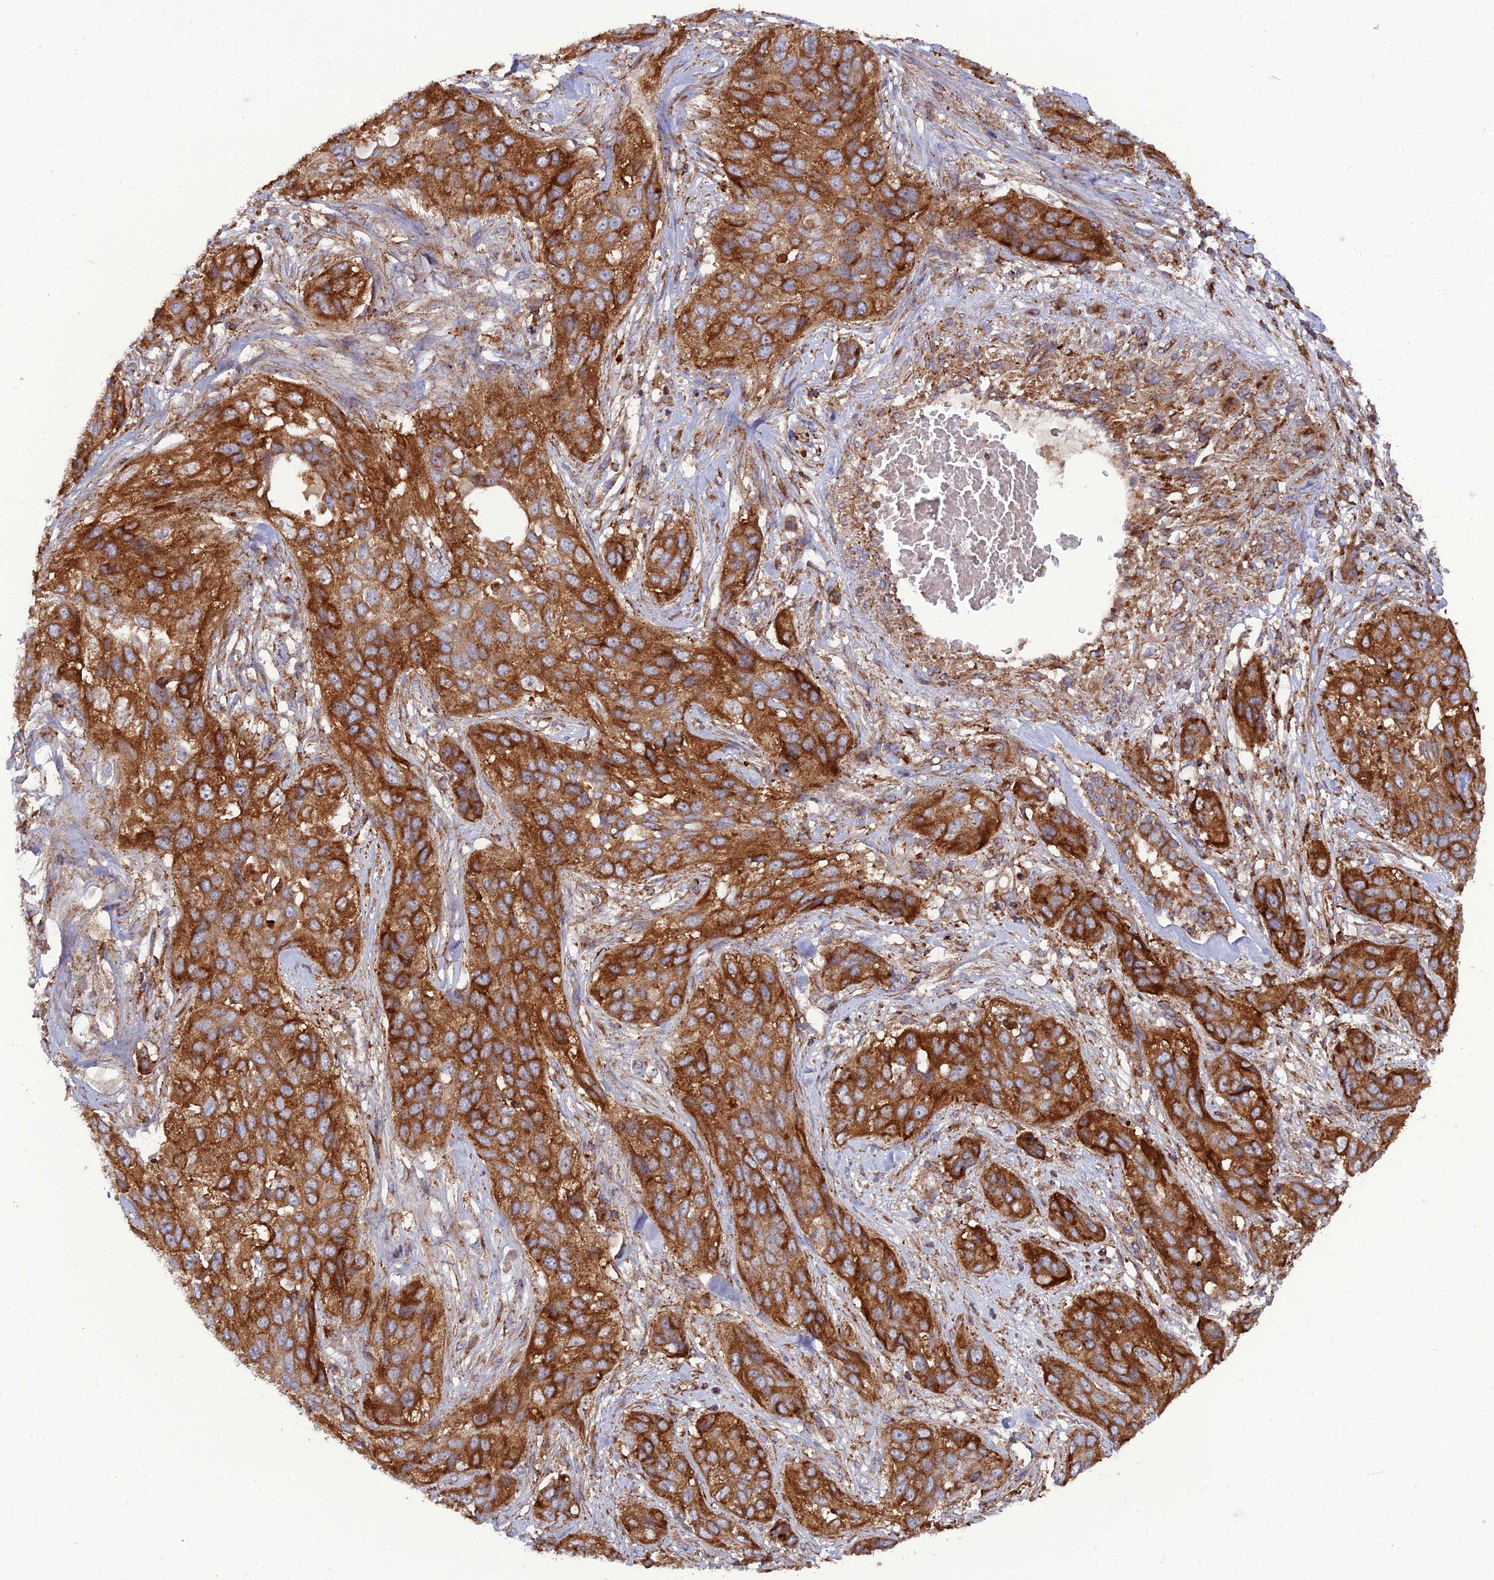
{"staining": {"intensity": "strong", "quantity": ">75%", "location": "cytoplasmic/membranous"}, "tissue": "lung cancer", "cell_type": "Tumor cells", "image_type": "cancer", "snomed": [{"axis": "morphology", "description": "Squamous cell carcinoma, NOS"}, {"axis": "topography", "description": "Lung"}], "caption": "Immunohistochemical staining of lung squamous cell carcinoma reveals strong cytoplasmic/membranous protein expression in about >75% of tumor cells.", "gene": "LNPEP", "patient": {"sex": "female", "age": 70}}